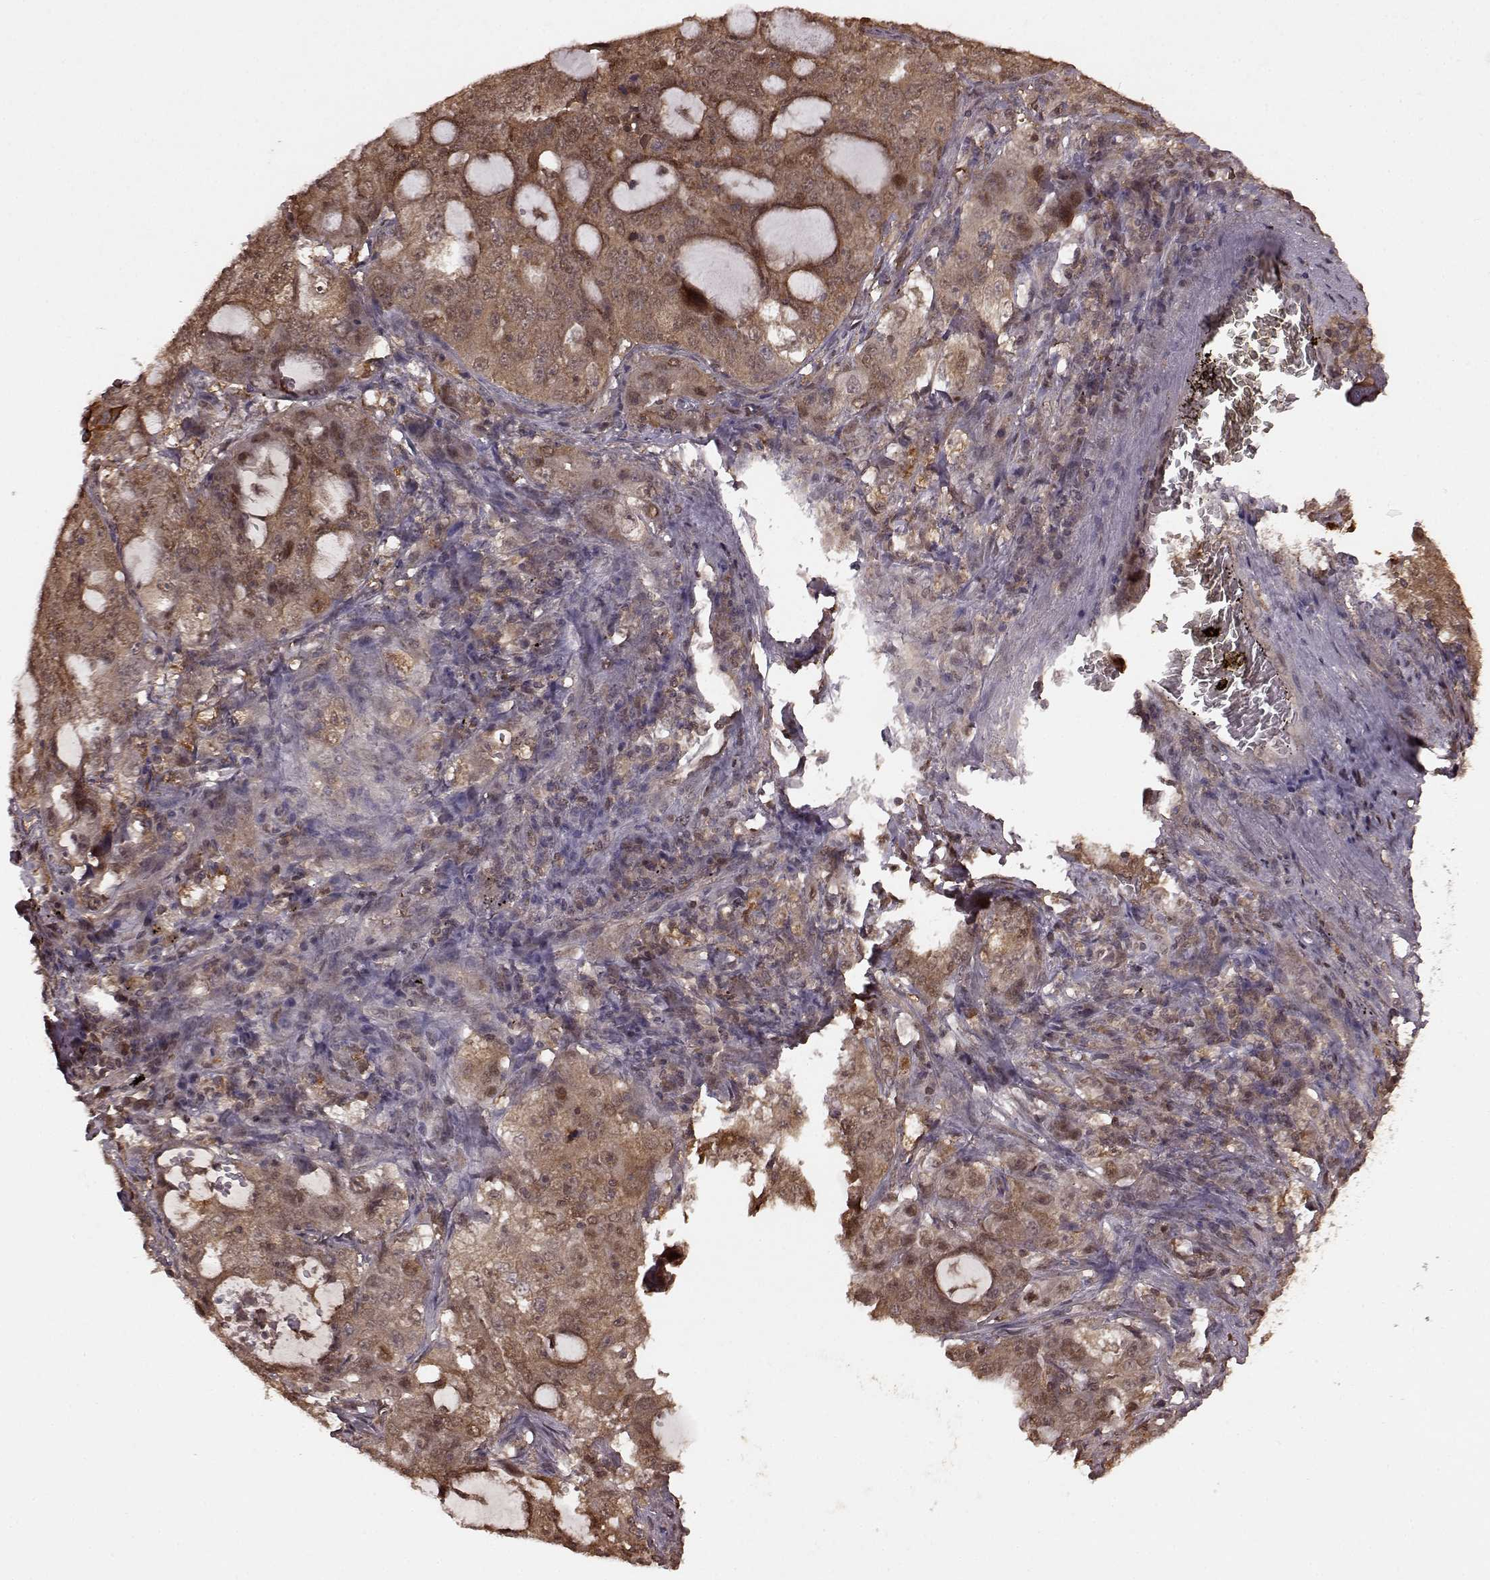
{"staining": {"intensity": "weak", "quantity": ">75%", "location": "cytoplasmic/membranous"}, "tissue": "lung cancer", "cell_type": "Tumor cells", "image_type": "cancer", "snomed": [{"axis": "morphology", "description": "Adenocarcinoma, NOS"}, {"axis": "topography", "description": "Lung"}], "caption": "Human adenocarcinoma (lung) stained for a protein (brown) reveals weak cytoplasmic/membranous positive expression in approximately >75% of tumor cells.", "gene": "GSS", "patient": {"sex": "female", "age": 61}}